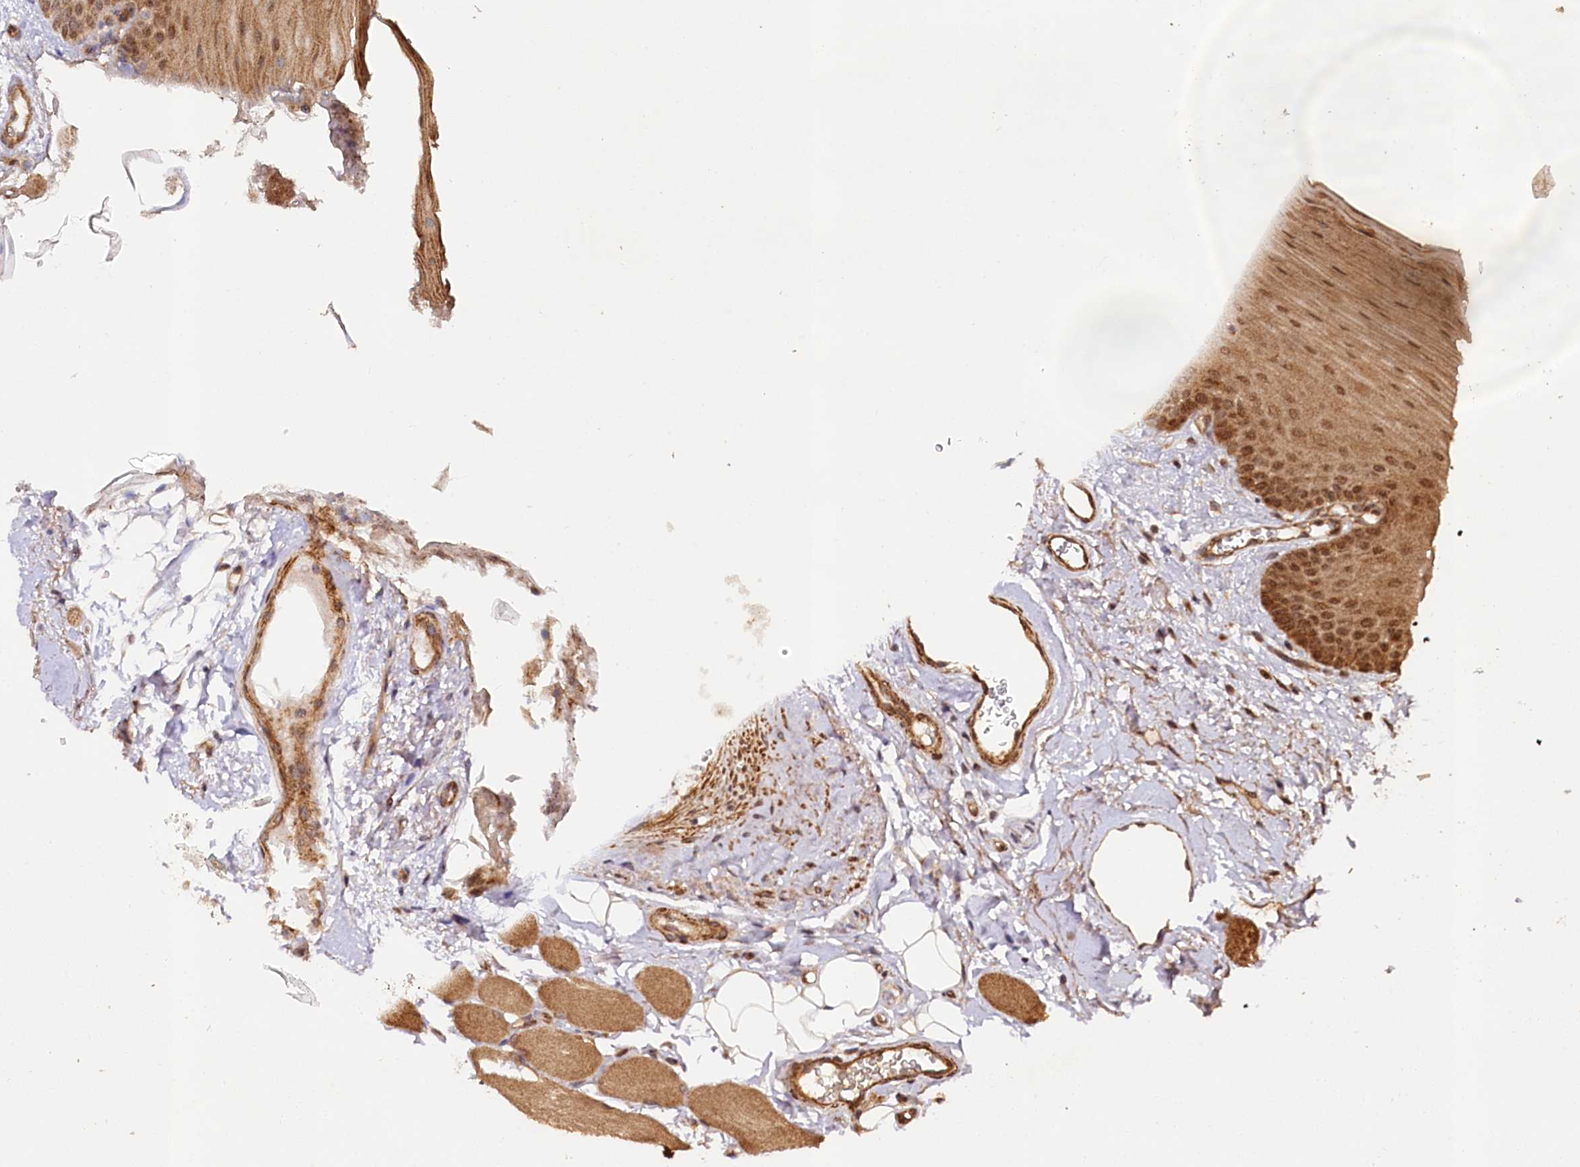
{"staining": {"intensity": "strong", "quantity": "25%-75%", "location": "cytoplasmic/membranous,nuclear"}, "tissue": "oral mucosa", "cell_type": "Squamous epithelial cells", "image_type": "normal", "snomed": [{"axis": "morphology", "description": "Normal tissue, NOS"}, {"axis": "topography", "description": "Oral tissue"}], "caption": "Immunohistochemistry (IHC) staining of benign oral mucosa, which shows high levels of strong cytoplasmic/membranous,nuclear staining in approximately 25%-75% of squamous epithelial cells indicating strong cytoplasmic/membranous,nuclear protein staining. The staining was performed using DAB (brown) for protein detection and nuclei were counterstained in hematoxylin (blue).", "gene": "NEDD1", "patient": {"sex": "male", "age": 68}}